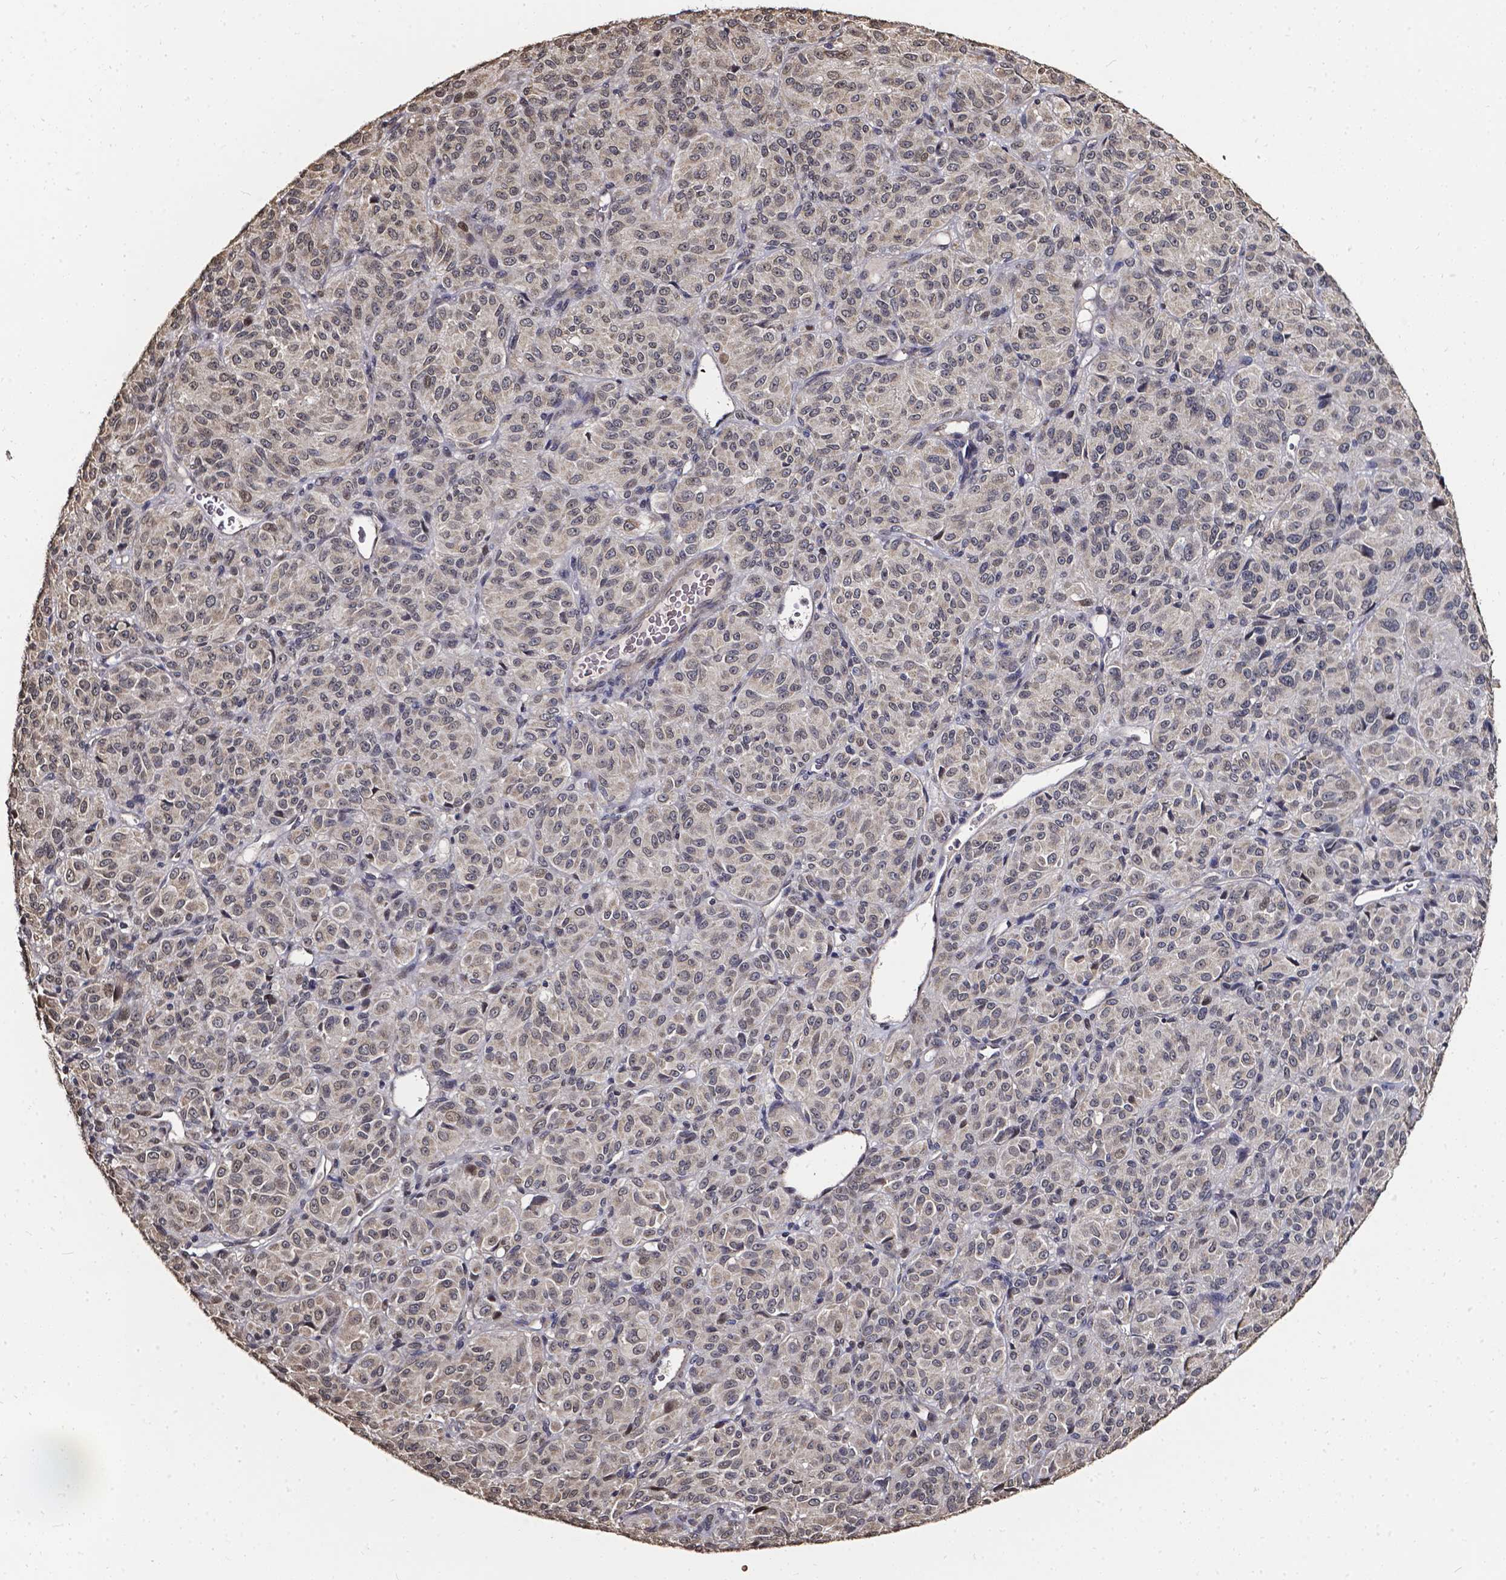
{"staining": {"intensity": "negative", "quantity": "none", "location": "none"}, "tissue": "melanoma", "cell_type": "Tumor cells", "image_type": "cancer", "snomed": [{"axis": "morphology", "description": "Malignant melanoma, Metastatic site"}, {"axis": "topography", "description": "Brain"}], "caption": "Protein analysis of malignant melanoma (metastatic site) reveals no significant positivity in tumor cells.", "gene": "GLRA2", "patient": {"sex": "female", "age": 56}}